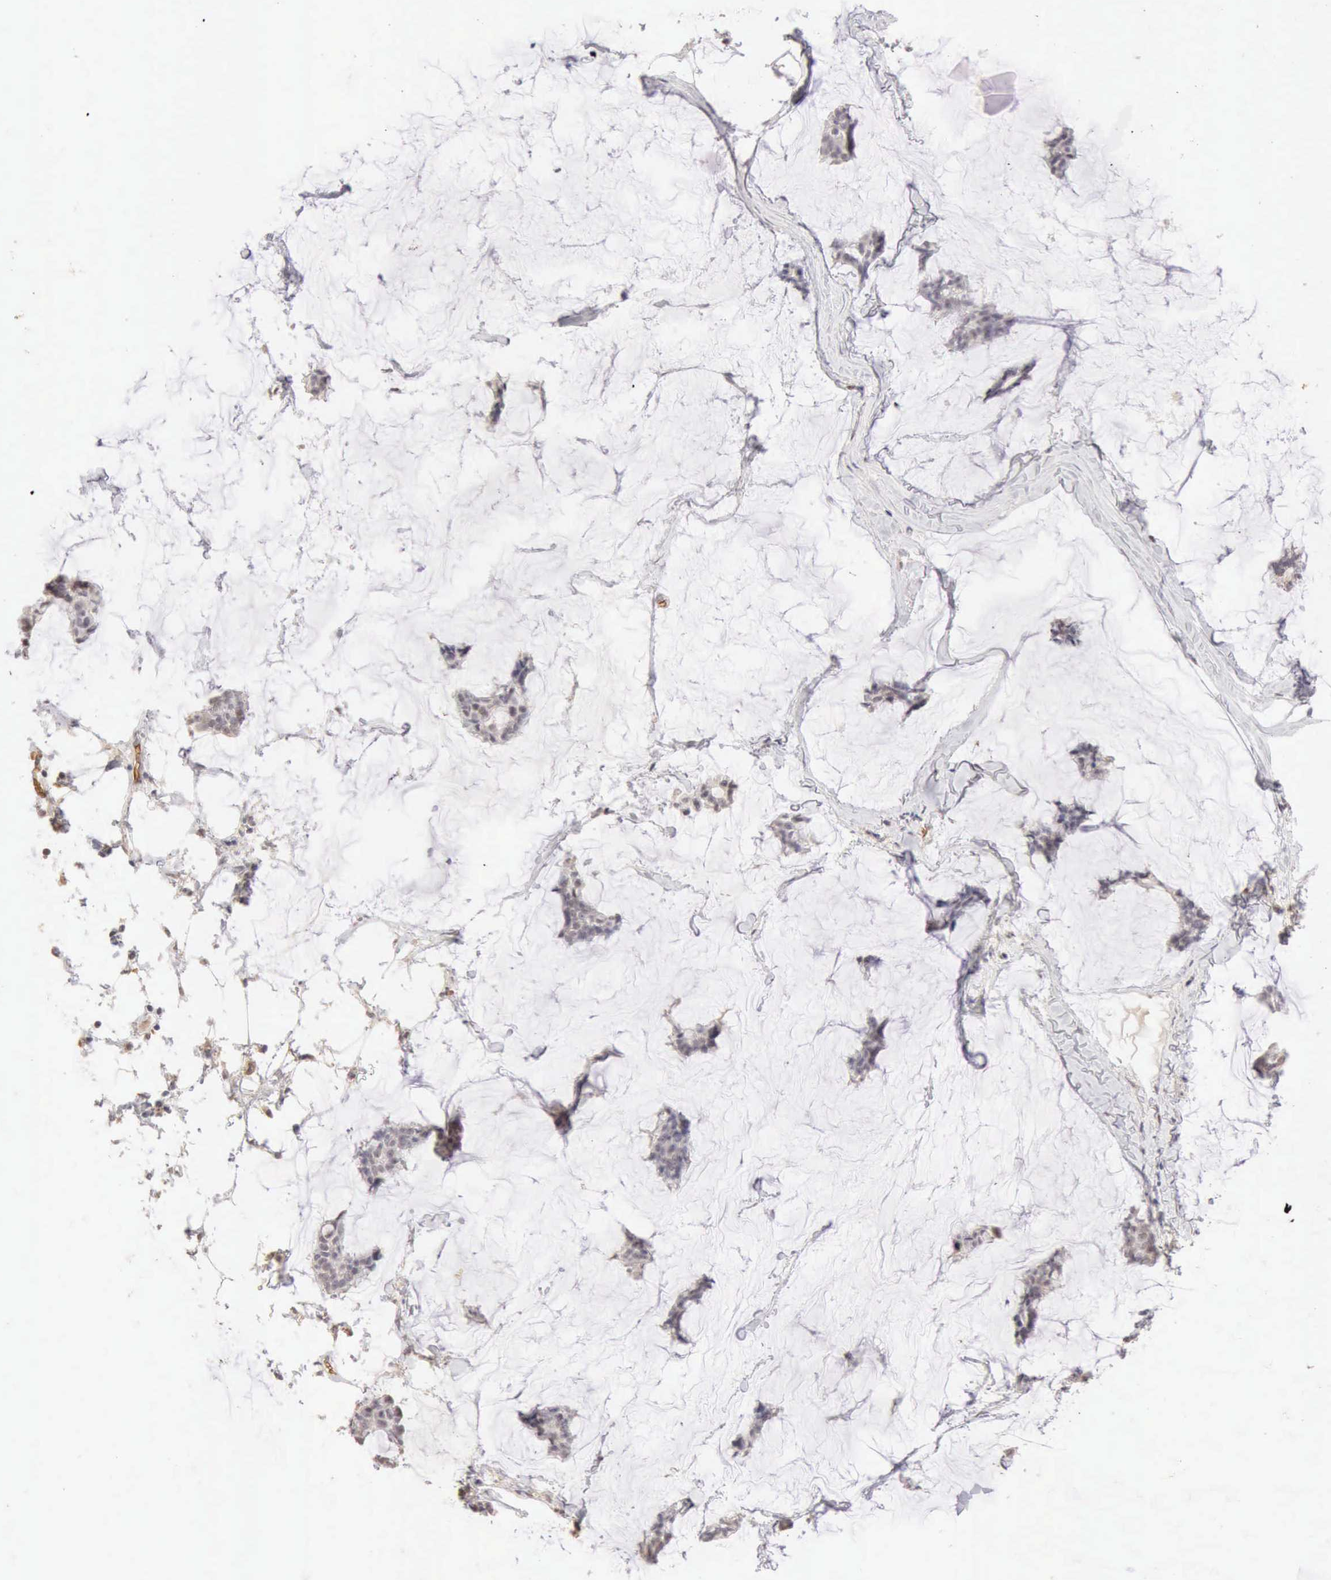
{"staining": {"intensity": "negative", "quantity": "none", "location": "none"}, "tissue": "breast cancer", "cell_type": "Tumor cells", "image_type": "cancer", "snomed": [{"axis": "morphology", "description": "Duct carcinoma"}, {"axis": "topography", "description": "Breast"}], "caption": "Tumor cells show no significant expression in breast cancer.", "gene": "CFI", "patient": {"sex": "female", "age": 93}}